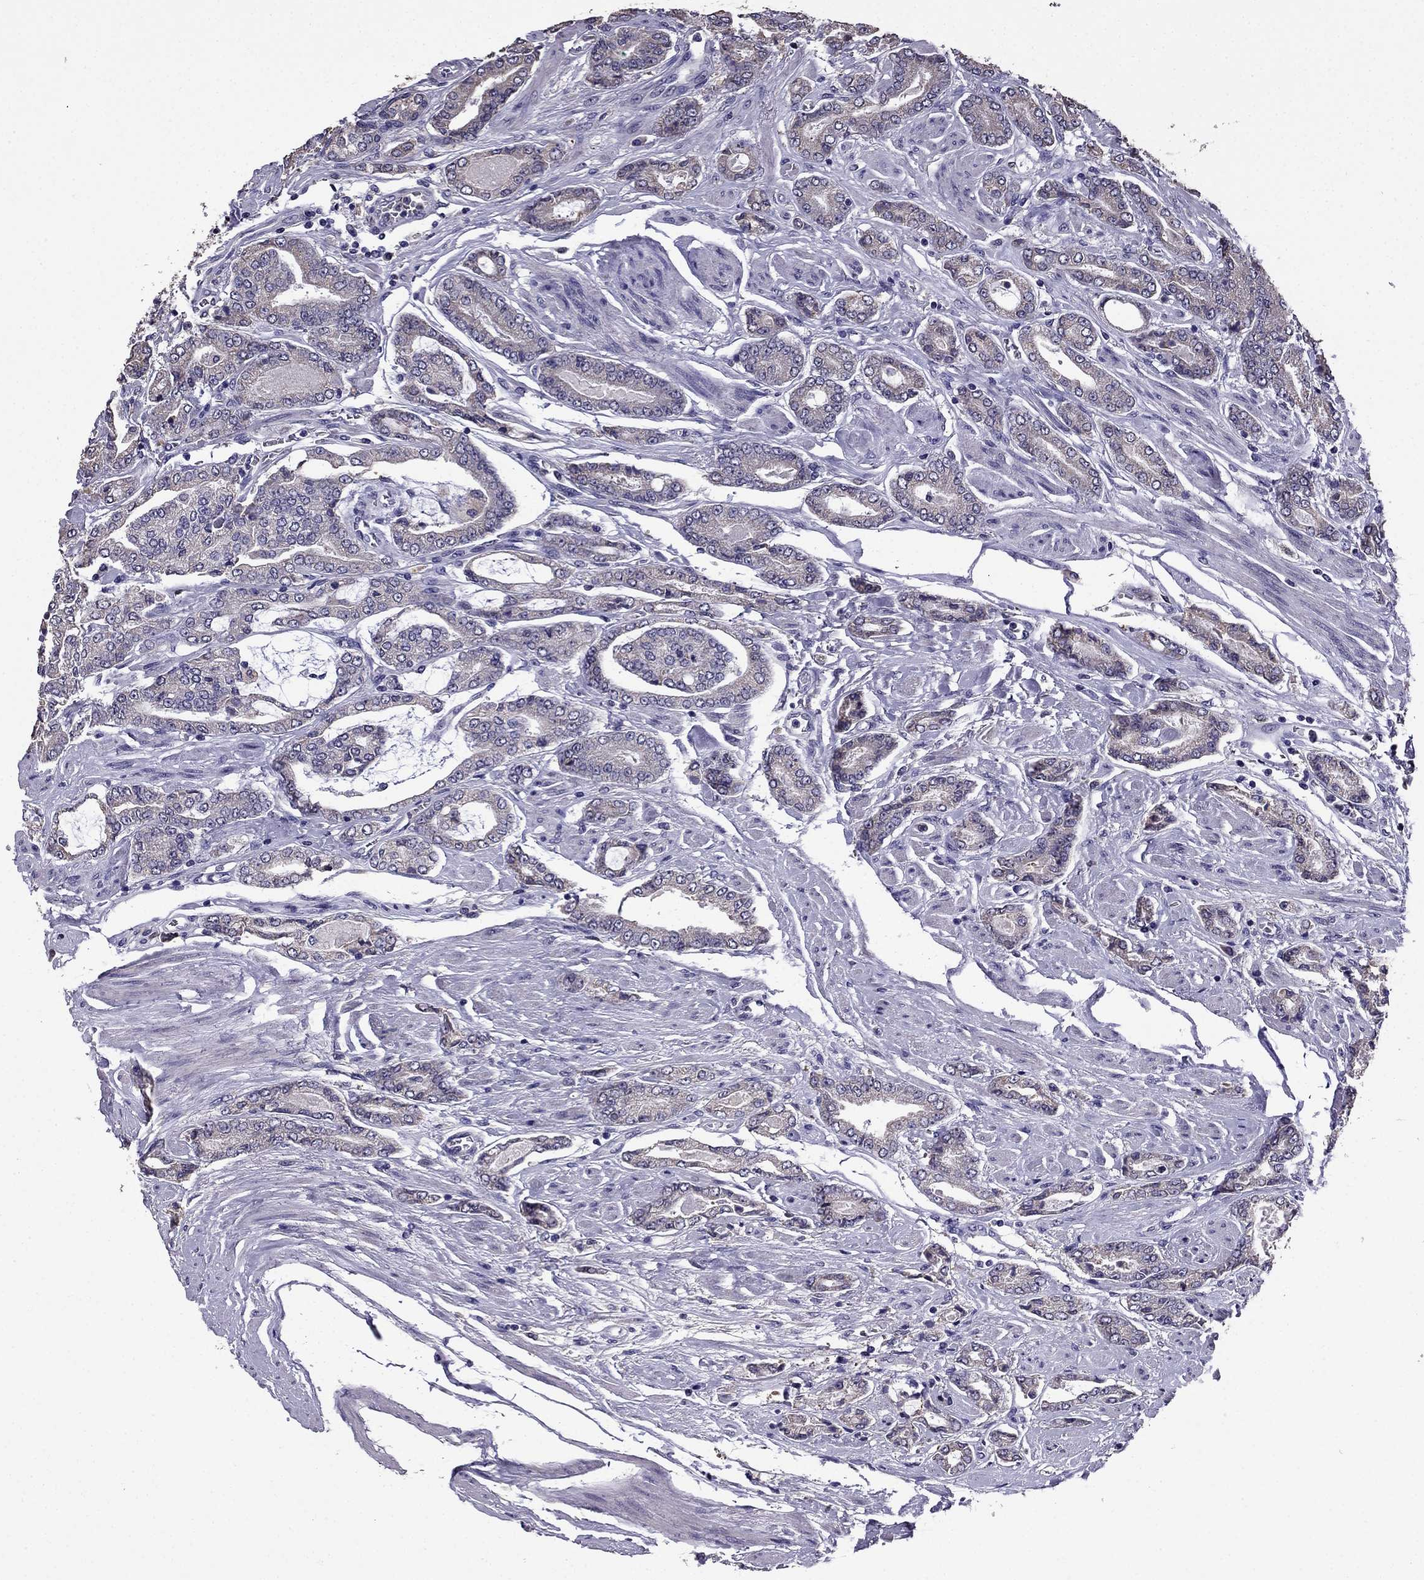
{"staining": {"intensity": "negative", "quantity": "none", "location": "none"}, "tissue": "prostate cancer", "cell_type": "Tumor cells", "image_type": "cancer", "snomed": [{"axis": "morphology", "description": "Adenocarcinoma, NOS"}, {"axis": "topography", "description": "Prostate"}], "caption": "High magnification brightfield microscopy of adenocarcinoma (prostate) stained with DAB (brown) and counterstained with hematoxylin (blue): tumor cells show no significant expression.", "gene": "CDH9", "patient": {"sex": "male", "age": 64}}